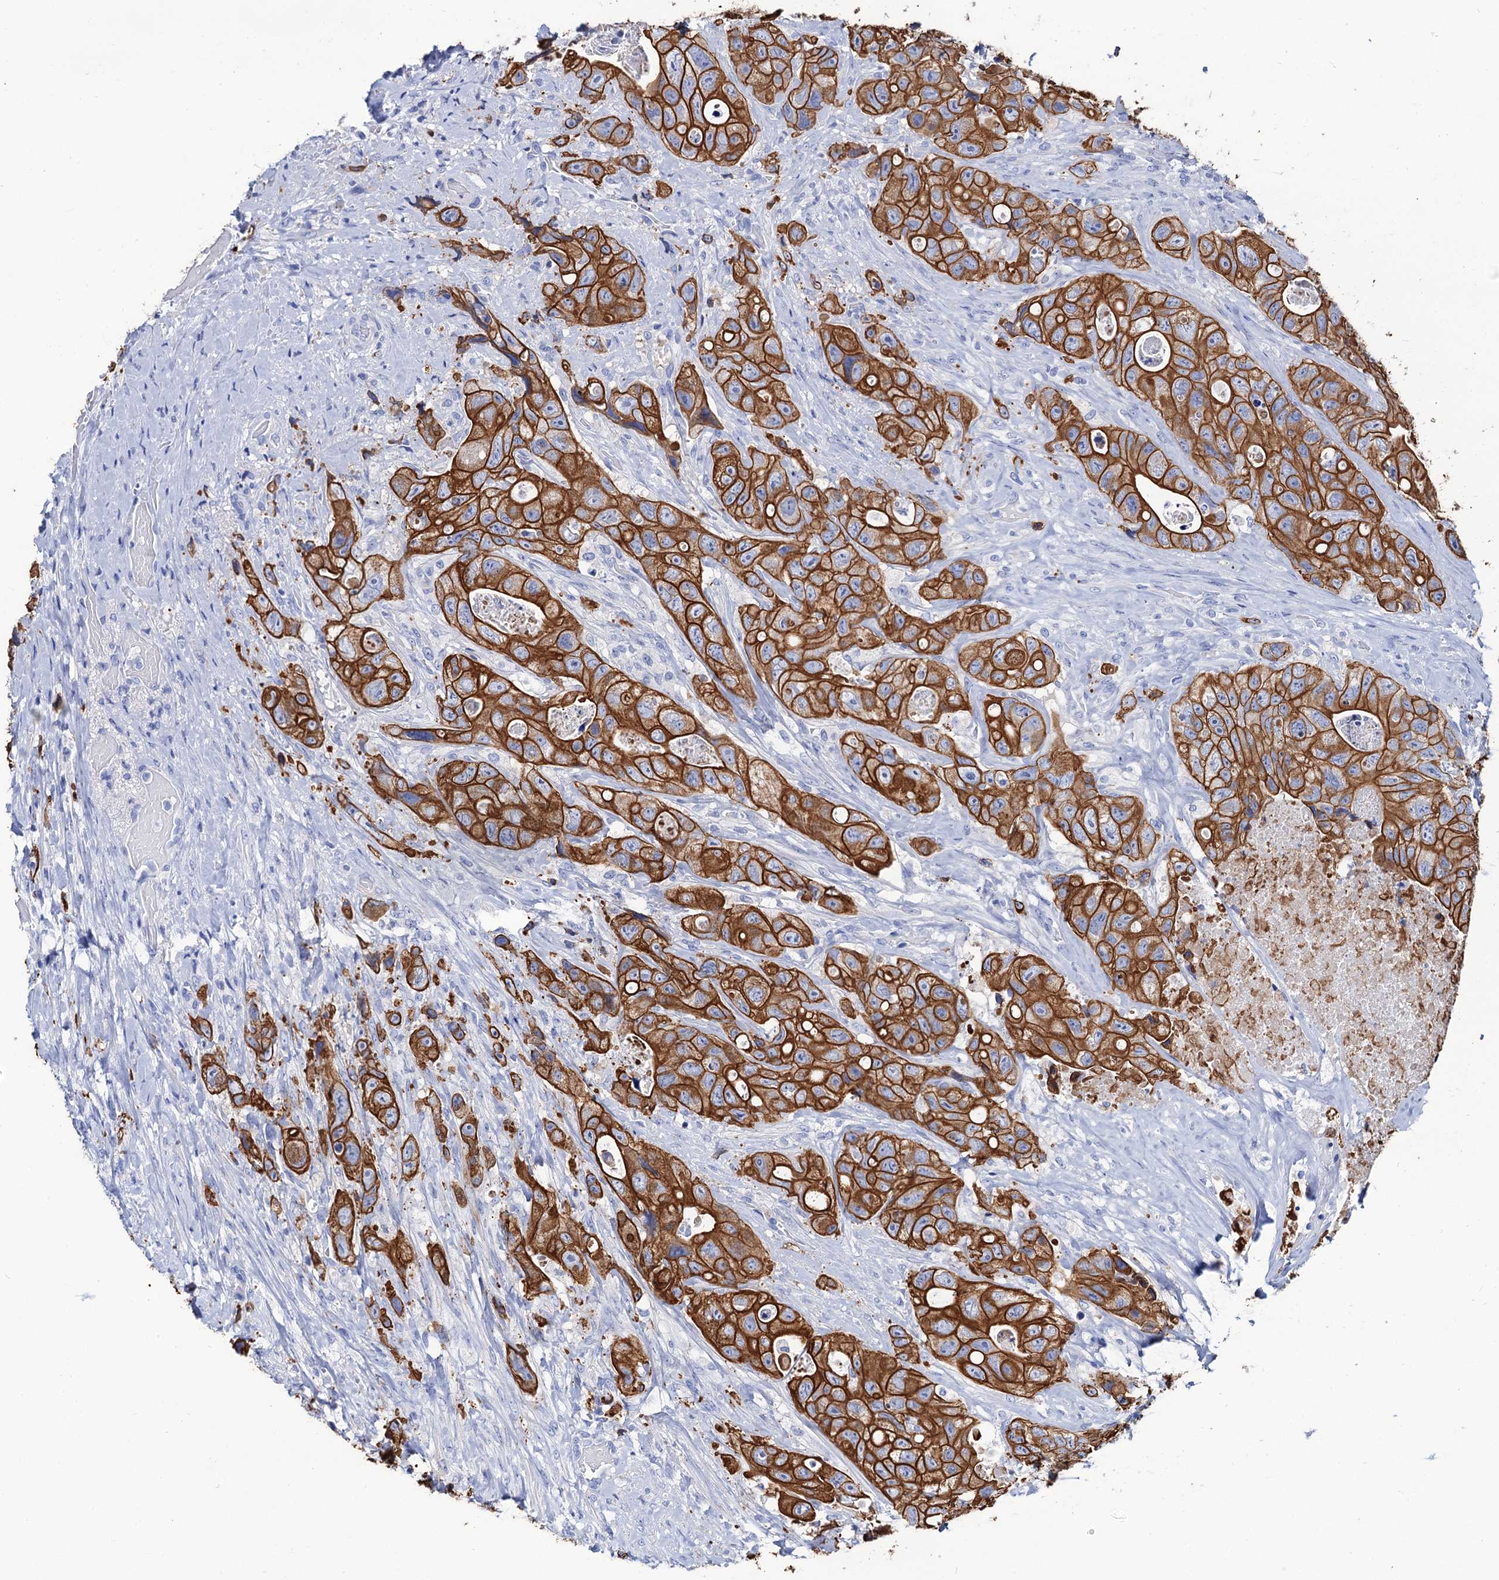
{"staining": {"intensity": "strong", "quantity": ">75%", "location": "cytoplasmic/membranous"}, "tissue": "colorectal cancer", "cell_type": "Tumor cells", "image_type": "cancer", "snomed": [{"axis": "morphology", "description": "Adenocarcinoma, NOS"}, {"axis": "topography", "description": "Colon"}], "caption": "The immunohistochemical stain highlights strong cytoplasmic/membranous expression in tumor cells of colorectal adenocarcinoma tissue.", "gene": "RAB3IP", "patient": {"sex": "female", "age": 46}}